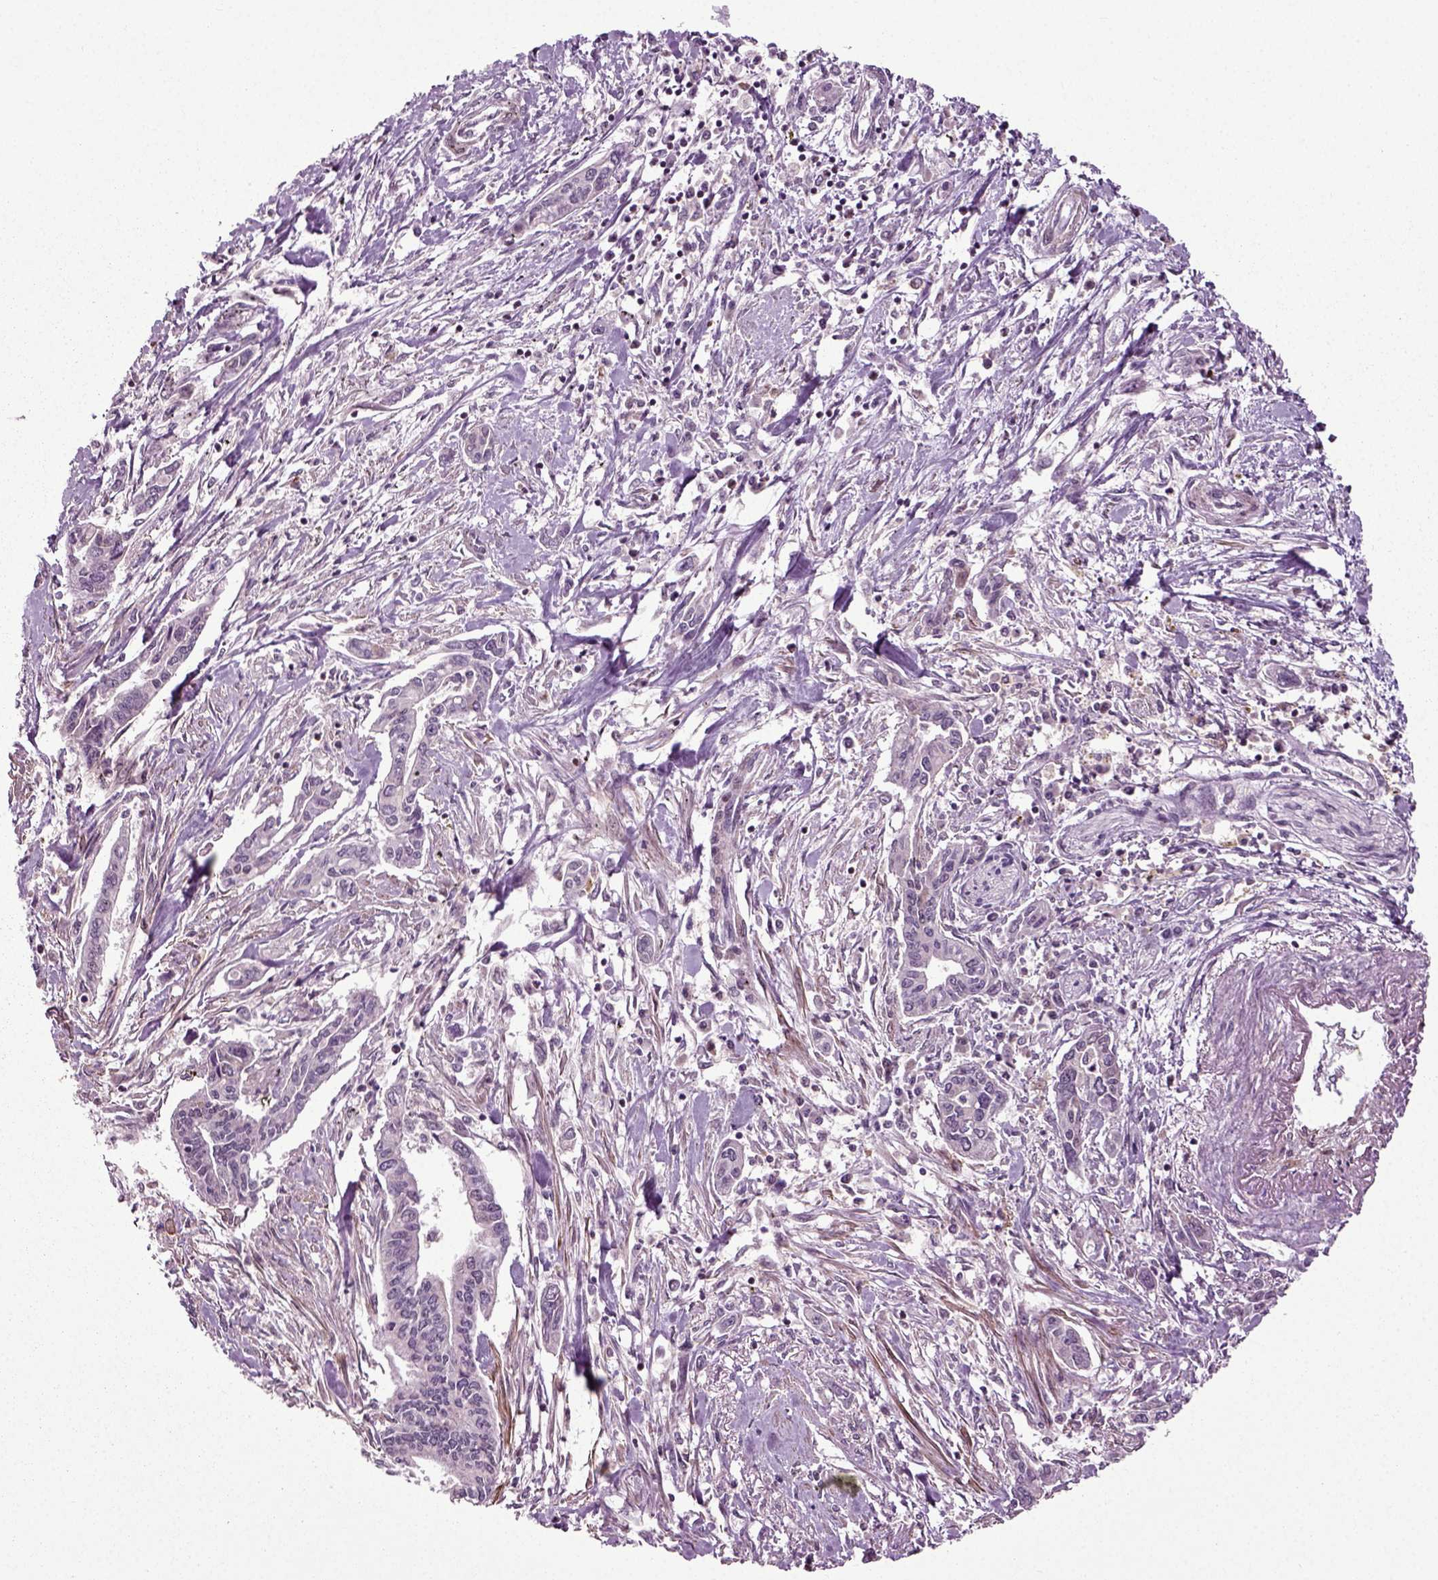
{"staining": {"intensity": "negative", "quantity": "none", "location": "none"}, "tissue": "pancreatic cancer", "cell_type": "Tumor cells", "image_type": "cancer", "snomed": [{"axis": "morphology", "description": "Adenocarcinoma, NOS"}, {"axis": "topography", "description": "Pancreas"}], "caption": "Photomicrograph shows no protein positivity in tumor cells of adenocarcinoma (pancreatic) tissue.", "gene": "KNSTRN", "patient": {"sex": "male", "age": 60}}